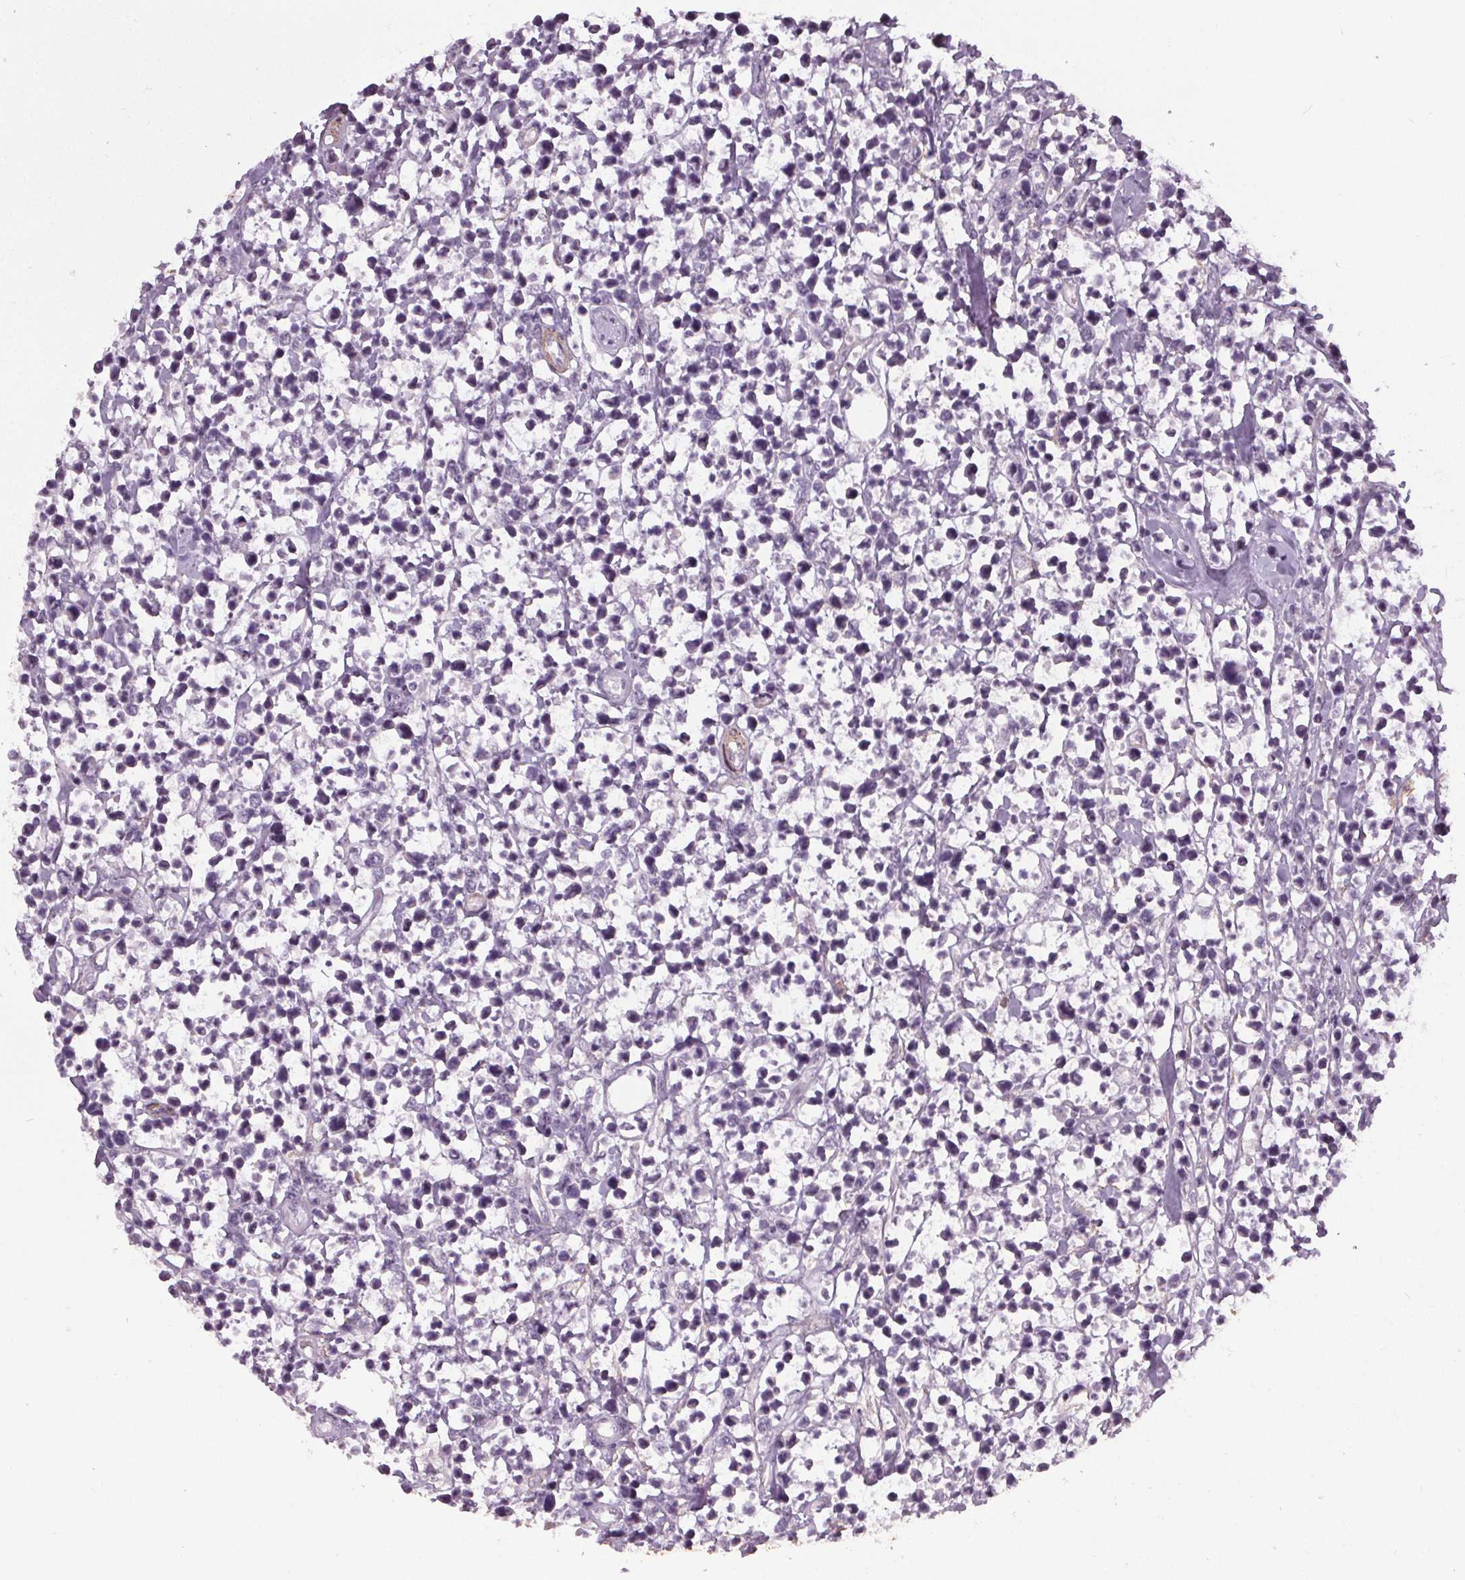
{"staining": {"intensity": "negative", "quantity": "none", "location": "none"}, "tissue": "lymphoma", "cell_type": "Tumor cells", "image_type": "cancer", "snomed": [{"axis": "morphology", "description": "Malignant lymphoma, non-Hodgkin's type, High grade"}, {"axis": "topography", "description": "Soft tissue"}], "caption": "This is a photomicrograph of immunohistochemistry (IHC) staining of lymphoma, which shows no positivity in tumor cells. The staining is performed using DAB brown chromogen with nuclei counter-stained in using hematoxylin.", "gene": "PKP1", "patient": {"sex": "female", "age": 56}}